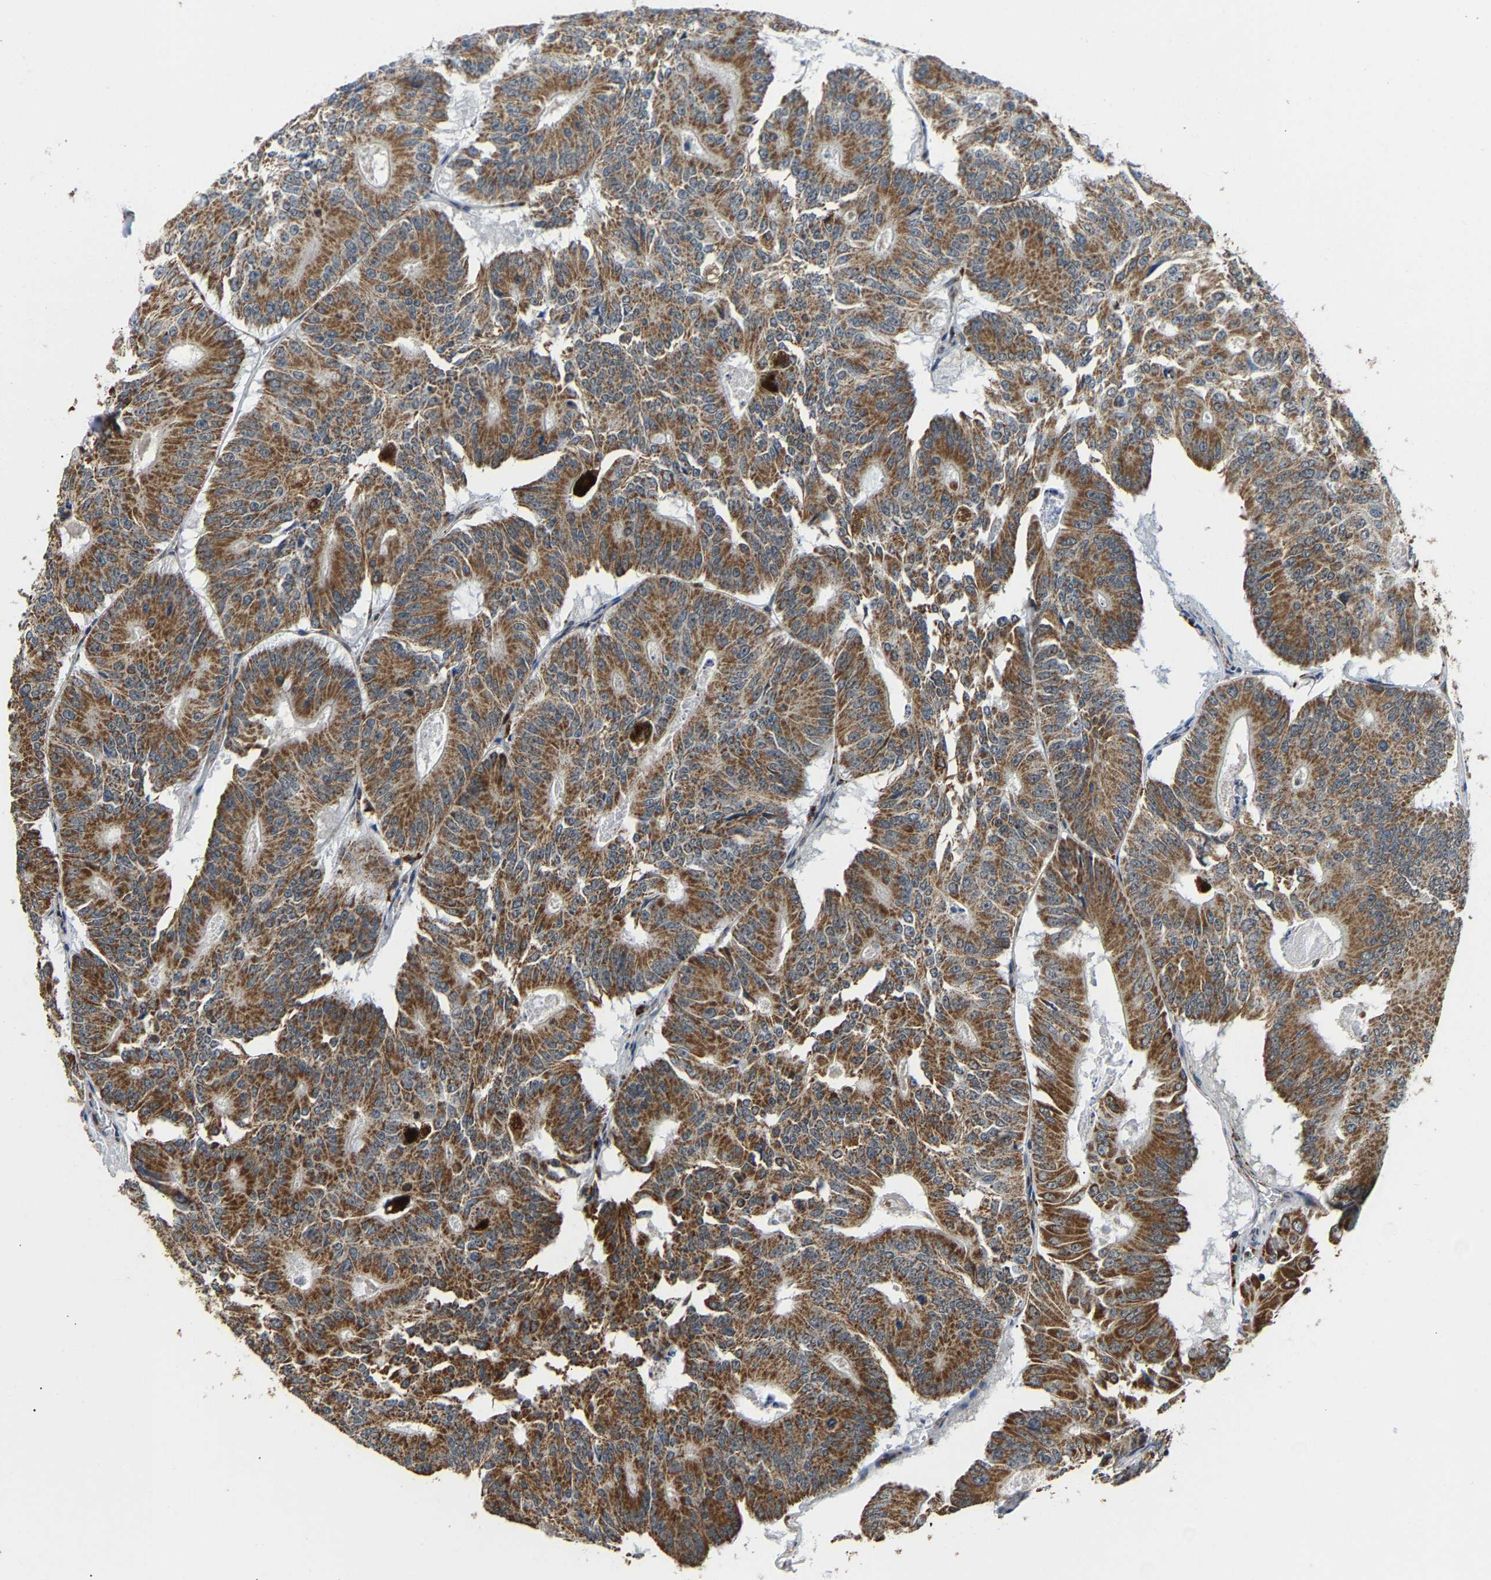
{"staining": {"intensity": "moderate", "quantity": ">75%", "location": "cytoplasmic/membranous"}, "tissue": "colorectal cancer", "cell_type": "Tumor cells", "image_type": "cancer", "snomed": [{"axis": "morphology", "description": "Adenocarcinoma, NOS"}, {"axis": "topography", "description": "Colon"}], "caption": "Human colorectal cancer stained with a brown dye exhibits moderate cytoplasmic/membranous positive positivity in about >75% of tumor cells.", "gene": "GIMAP7", "patient": {"sex": "male", "age": 87}}